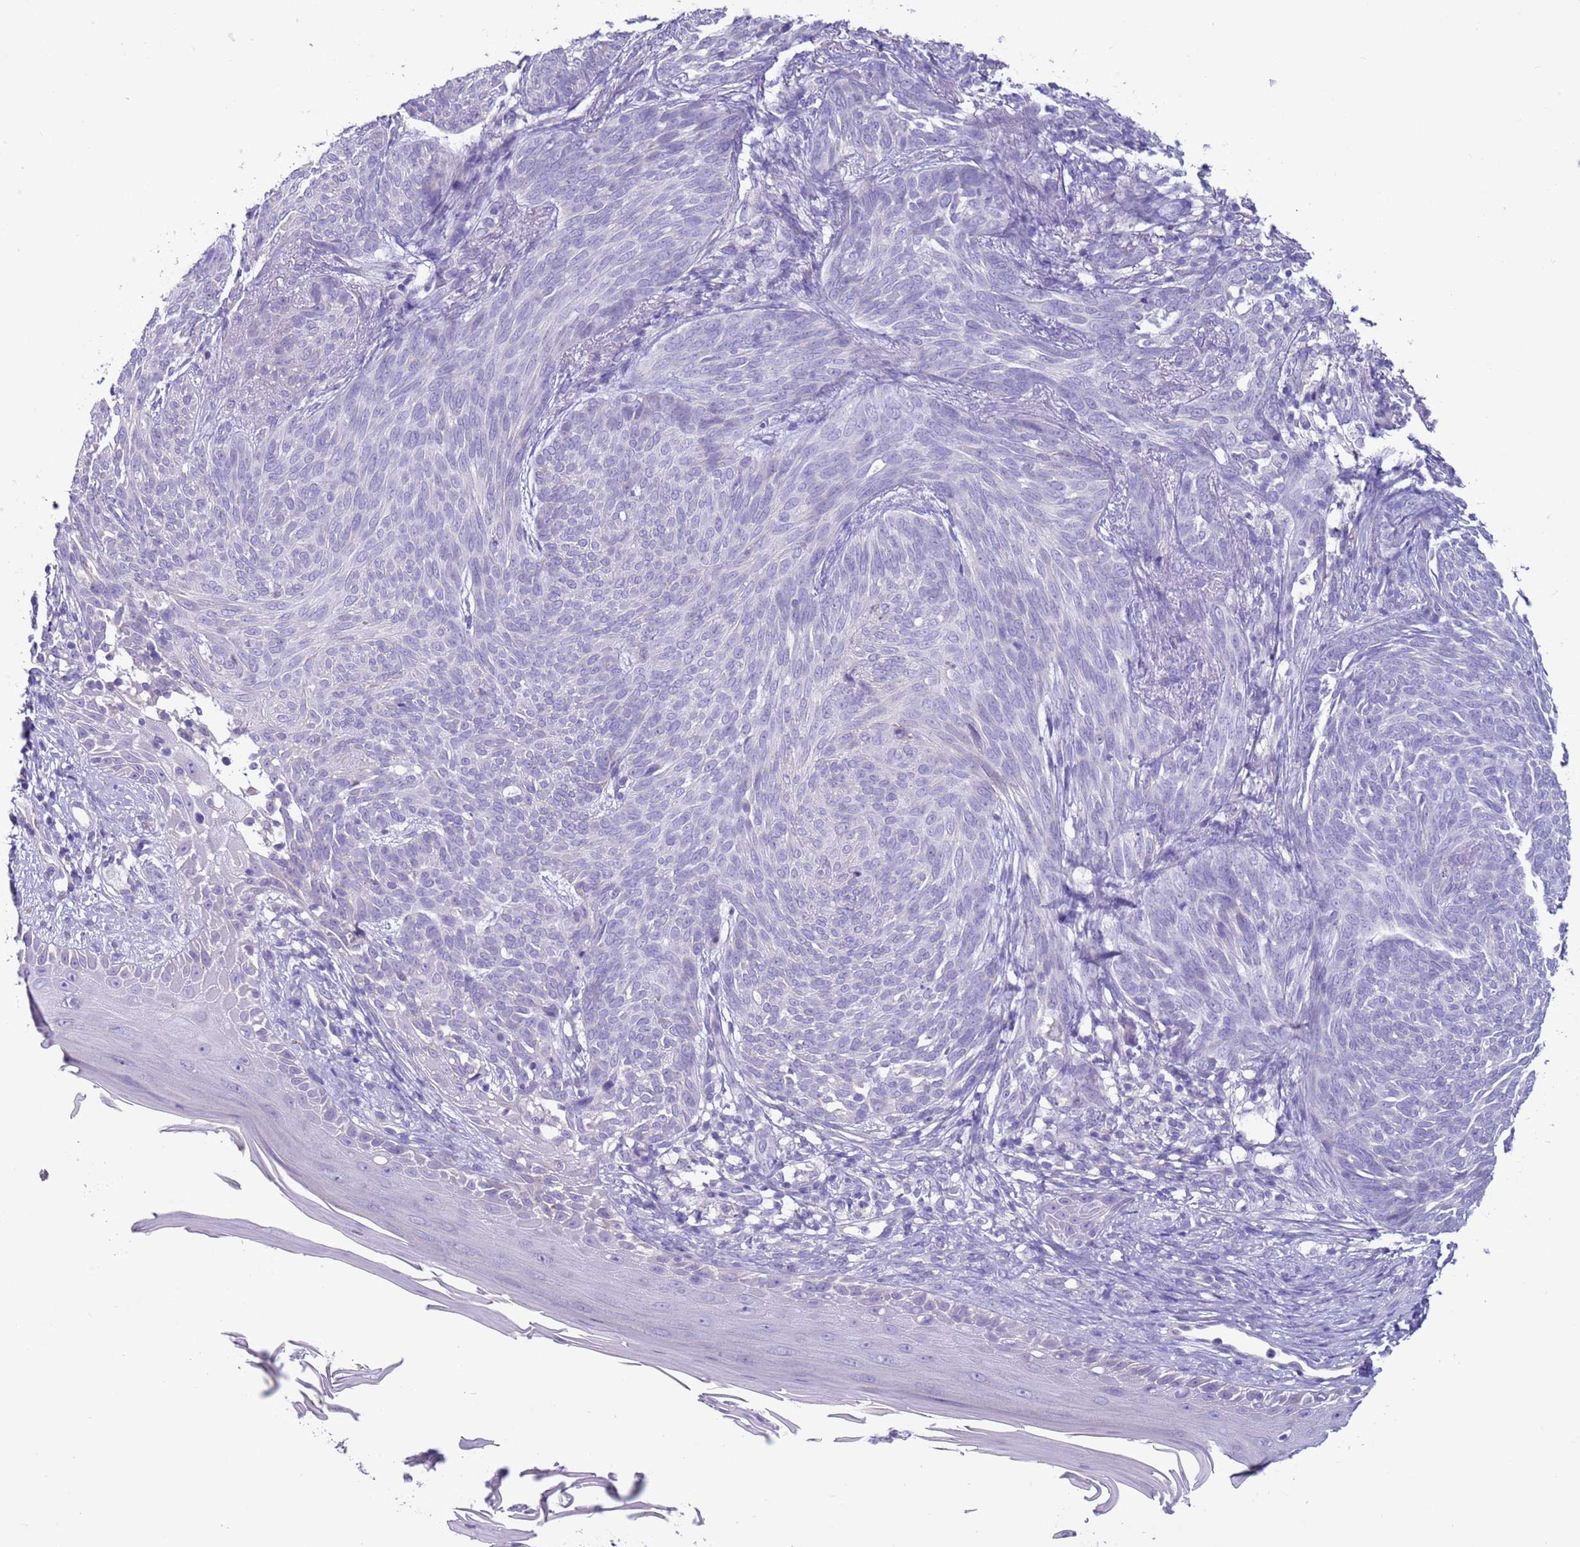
{"staining": {"intensity": "negative", "quantity": "none", "location": "none"}, "tissue": "skin cancer", "cell_type": "Tumor cells", "image_type": "cancer", "snomed": [{"axis": "morphology", "description": "Basal cell carcinoma"}, {"axis": "topography", "description": "Skin"}], "caption": "Micrograph shows no significant protein expression in tumor cells of skin basal cell carcinoma.", "gene": "NPAP1", "patient": {"sex": "female", "age": 86}}